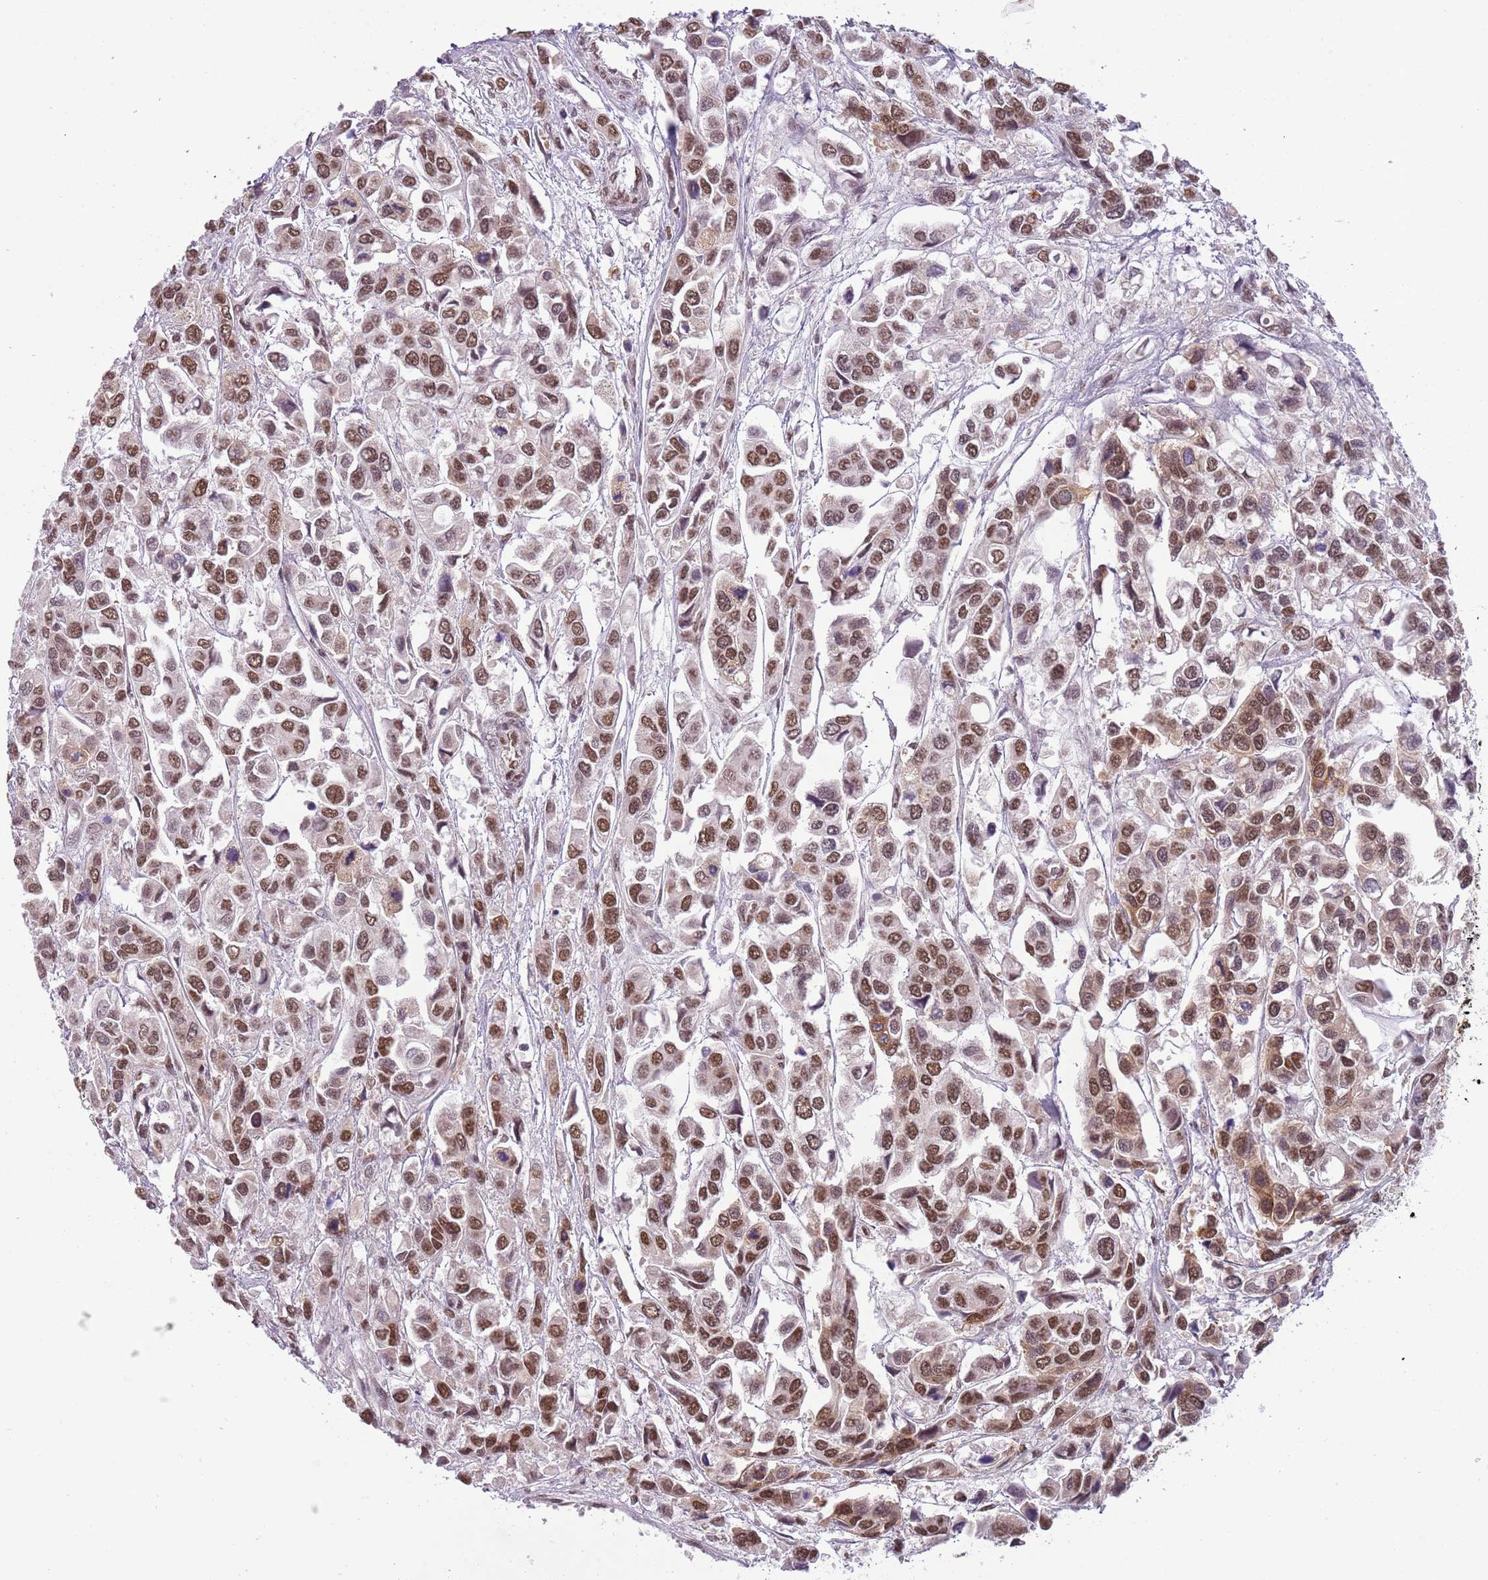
{"staining": {"intensity": "moderate", "quantity": ">75%", "location": "nuclear"}, "tissue": "urothelial cancer", "cell_type": "Tumor cells", "image_type": "cancer", "snomed": [{"axis": "morphology", "description": "Urothelial carcinoma, High grade"}, {"axis": "topography", "description": "Urinary bladder"}], "caption": "Tumor cells exhibit medium levels of moderate nuclear staining in approximately >75% of cells in urothelial cancer.", "gene": "FAM120AOS", "patient": {"sex": "male", "age": 67}}